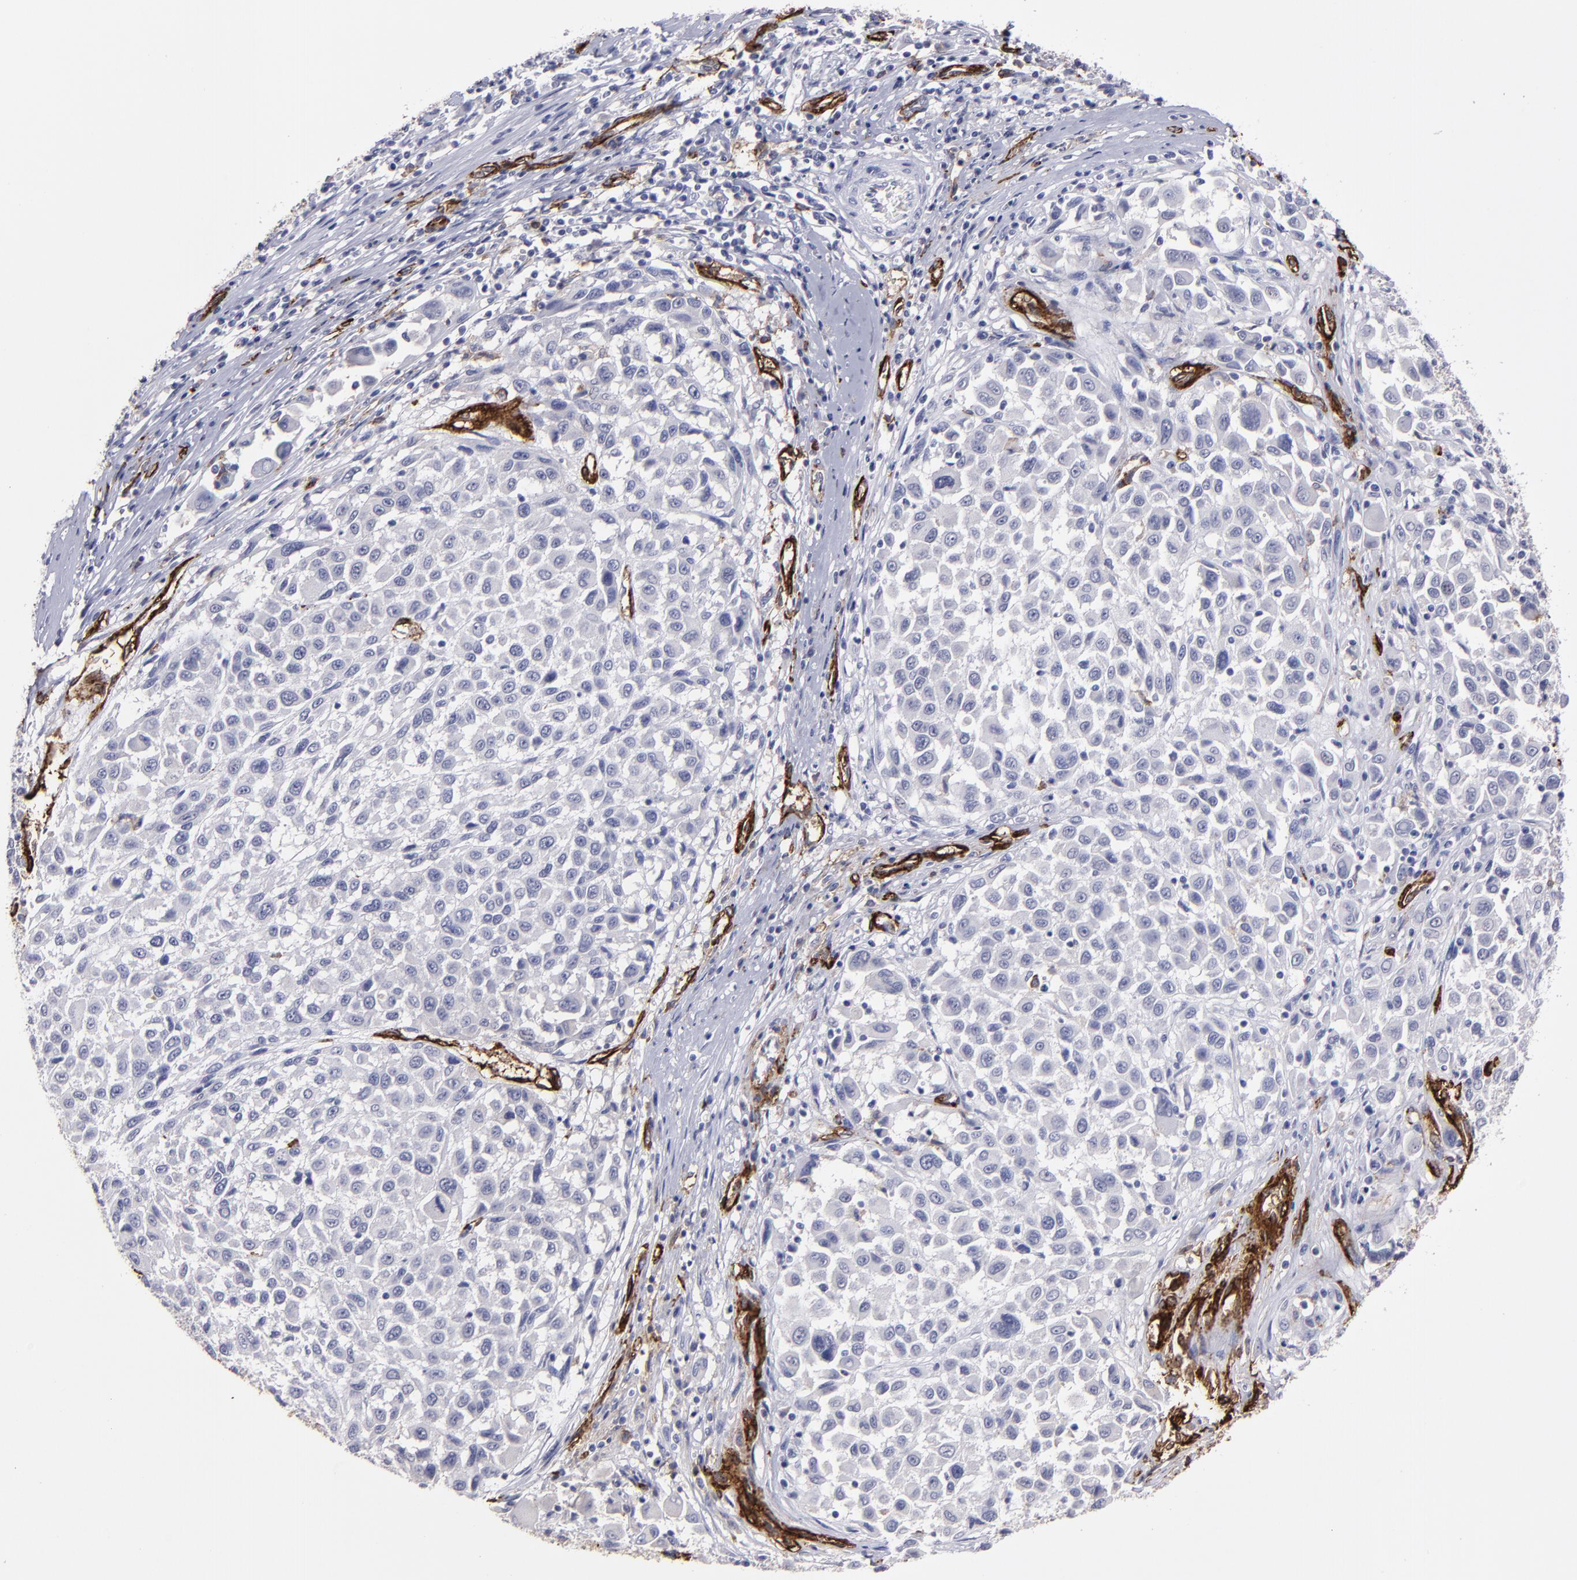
{"staining": {"intensity": "negative", "quantity": "none", "location": "none"}, "tissue": "melanoma", "cell_type": "Tumor cells", "image_type": "cancer", "snomed": [{"axis": "morphology", "description": "Malignant melanoma, Metastatic site"}, {"axis": "topography", "description": "Lymph node"}], "caption": "Micrograph shows no significant protein expression in tumor cells of malignant melanoma (metastatic site).", "gene": "CD36", "patient": {"sex": "male", "age": 61}}